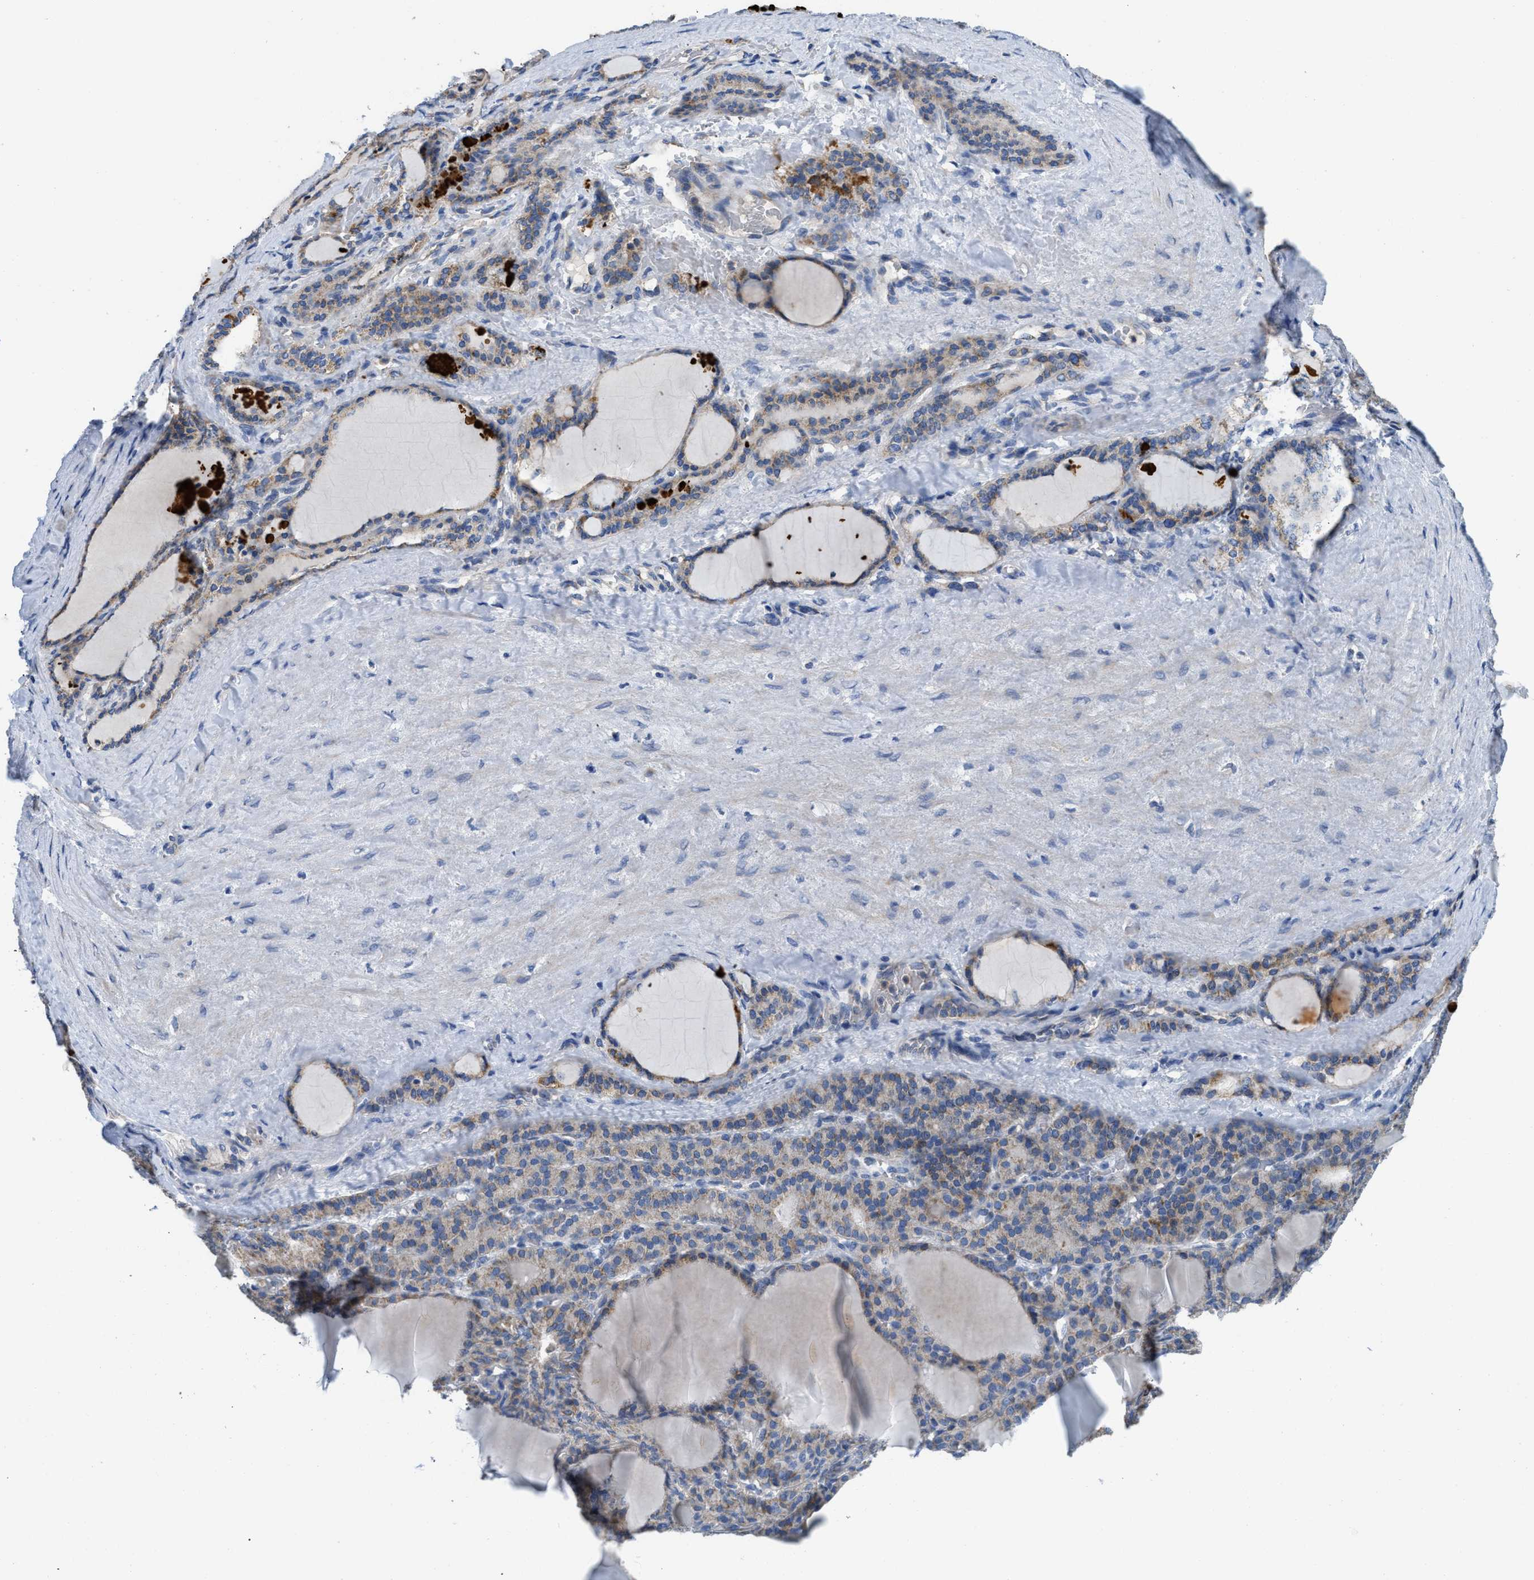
{"staining": {"intensity": "weak", "quantity": ">75%", "location": "cytoplasmic/membranous"}, "tissue": "thyroid gland", "cell_type": "Glandular cells", "image_type": "normal", "snomed": [{"axis": "morphology", "description": "Normal tissue, NOS"}, {"axis": "topography", "description": "Thyroid gland"}], "caption": "A brown stain highlights weak cytoplasmic/membranous expression of a protein in glandular cells of unremarkable thyroid gland. Using DAB (brown) and hematoxylin (blue) stains, captured at high magnification using brightfield microscopy.", "gene": "SLC25A13", "patient": {"sex": "female", "age": 28}}